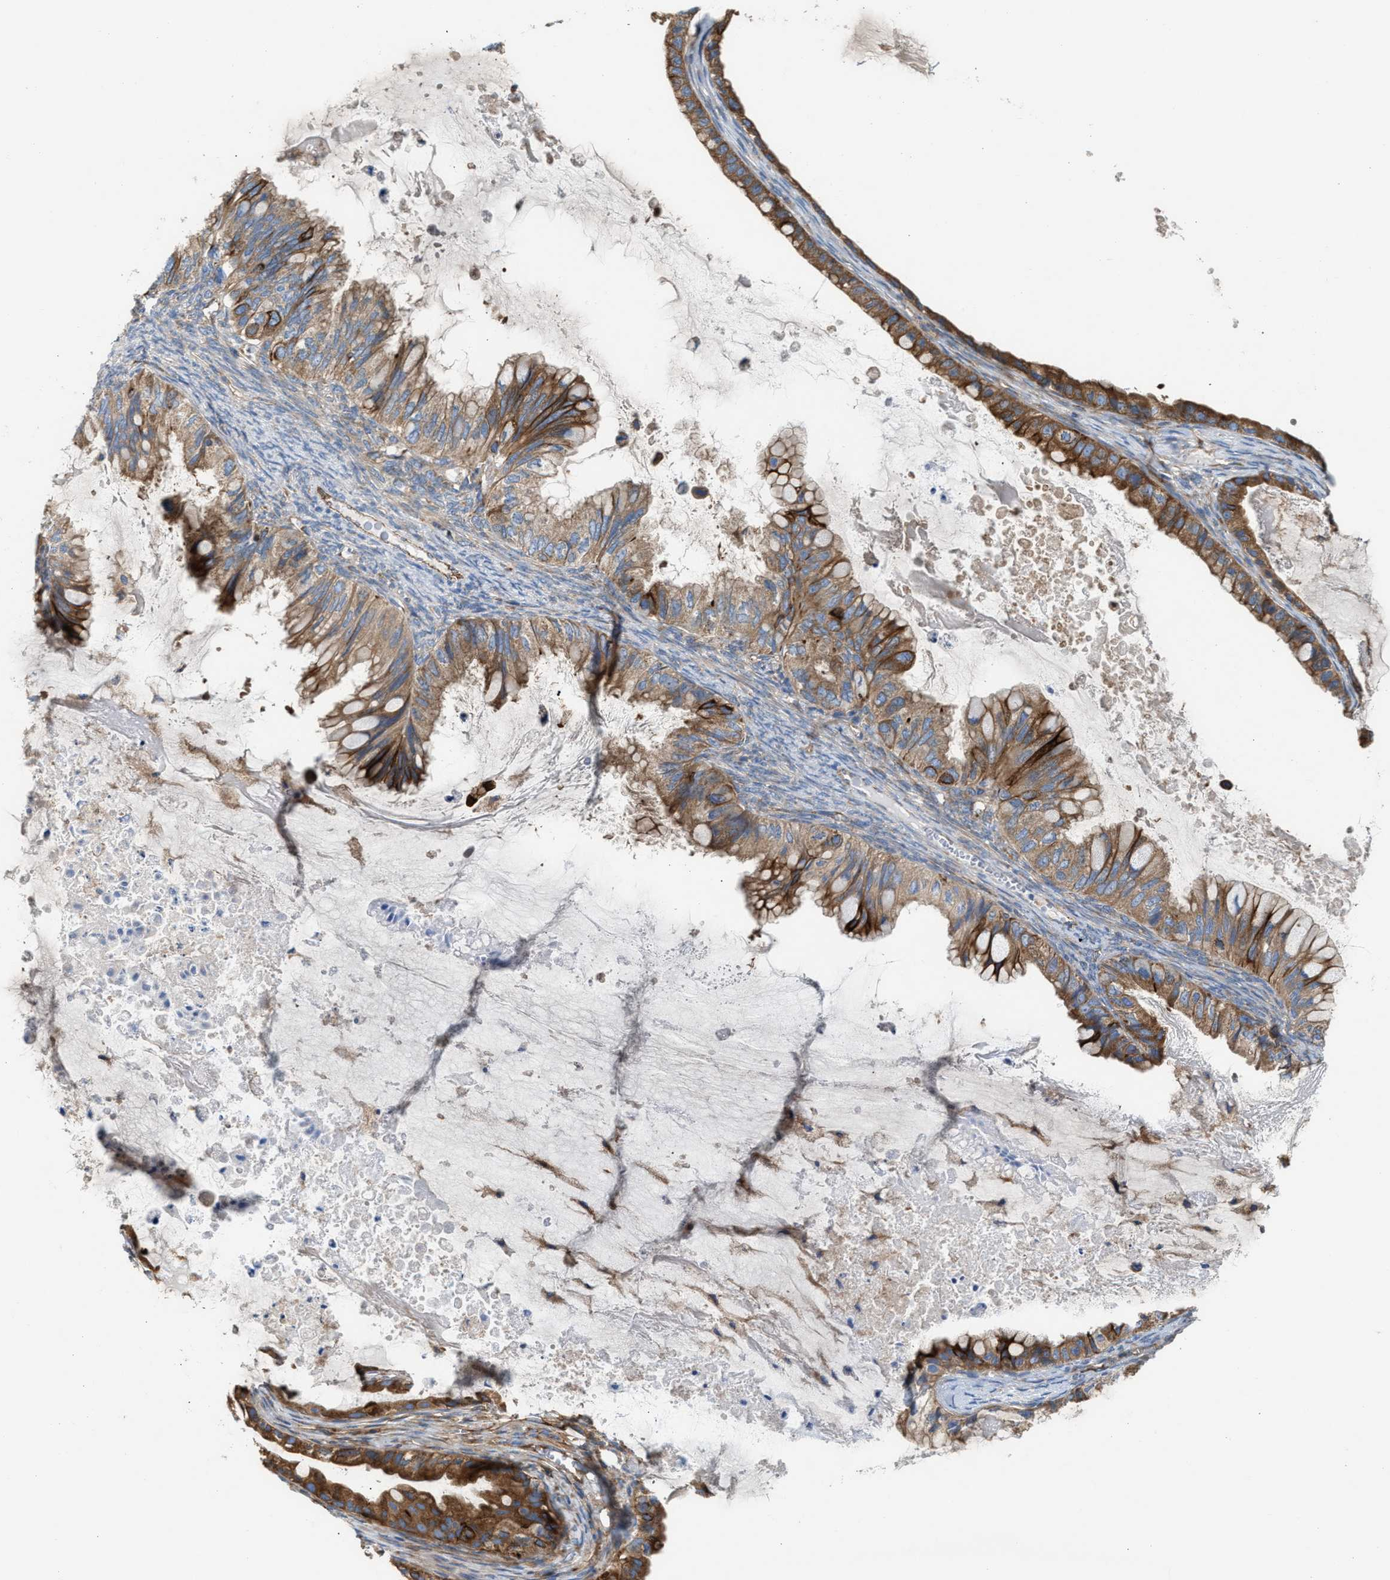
{"staining": {"intensity": "strong", "quantity": ">75%", "location": "cytoplasmic/membranous"}, "tissue": "ovarian cancer", "cell_type": "Tumor cells", "image_type": "cancer", "snomed": [{"axis": "morphology", "description": "Cystadenocarcinoma, mucinous, NOS"}, {"axis": "topography", "description": "Ovary"}], "caption": "An immunohistochemistry (IHC) histopathology image of neoplastic tissue is shown. Protein staining in brown labels strong cytoplasmic/membranous positivity in ovarian mucinous cystadenocarcinoma within tumor cells. (IHC, brightfield microscopy, high magnification).", "gene": "TBC1D15", "patient": {"sex": "female", "age": 80}}